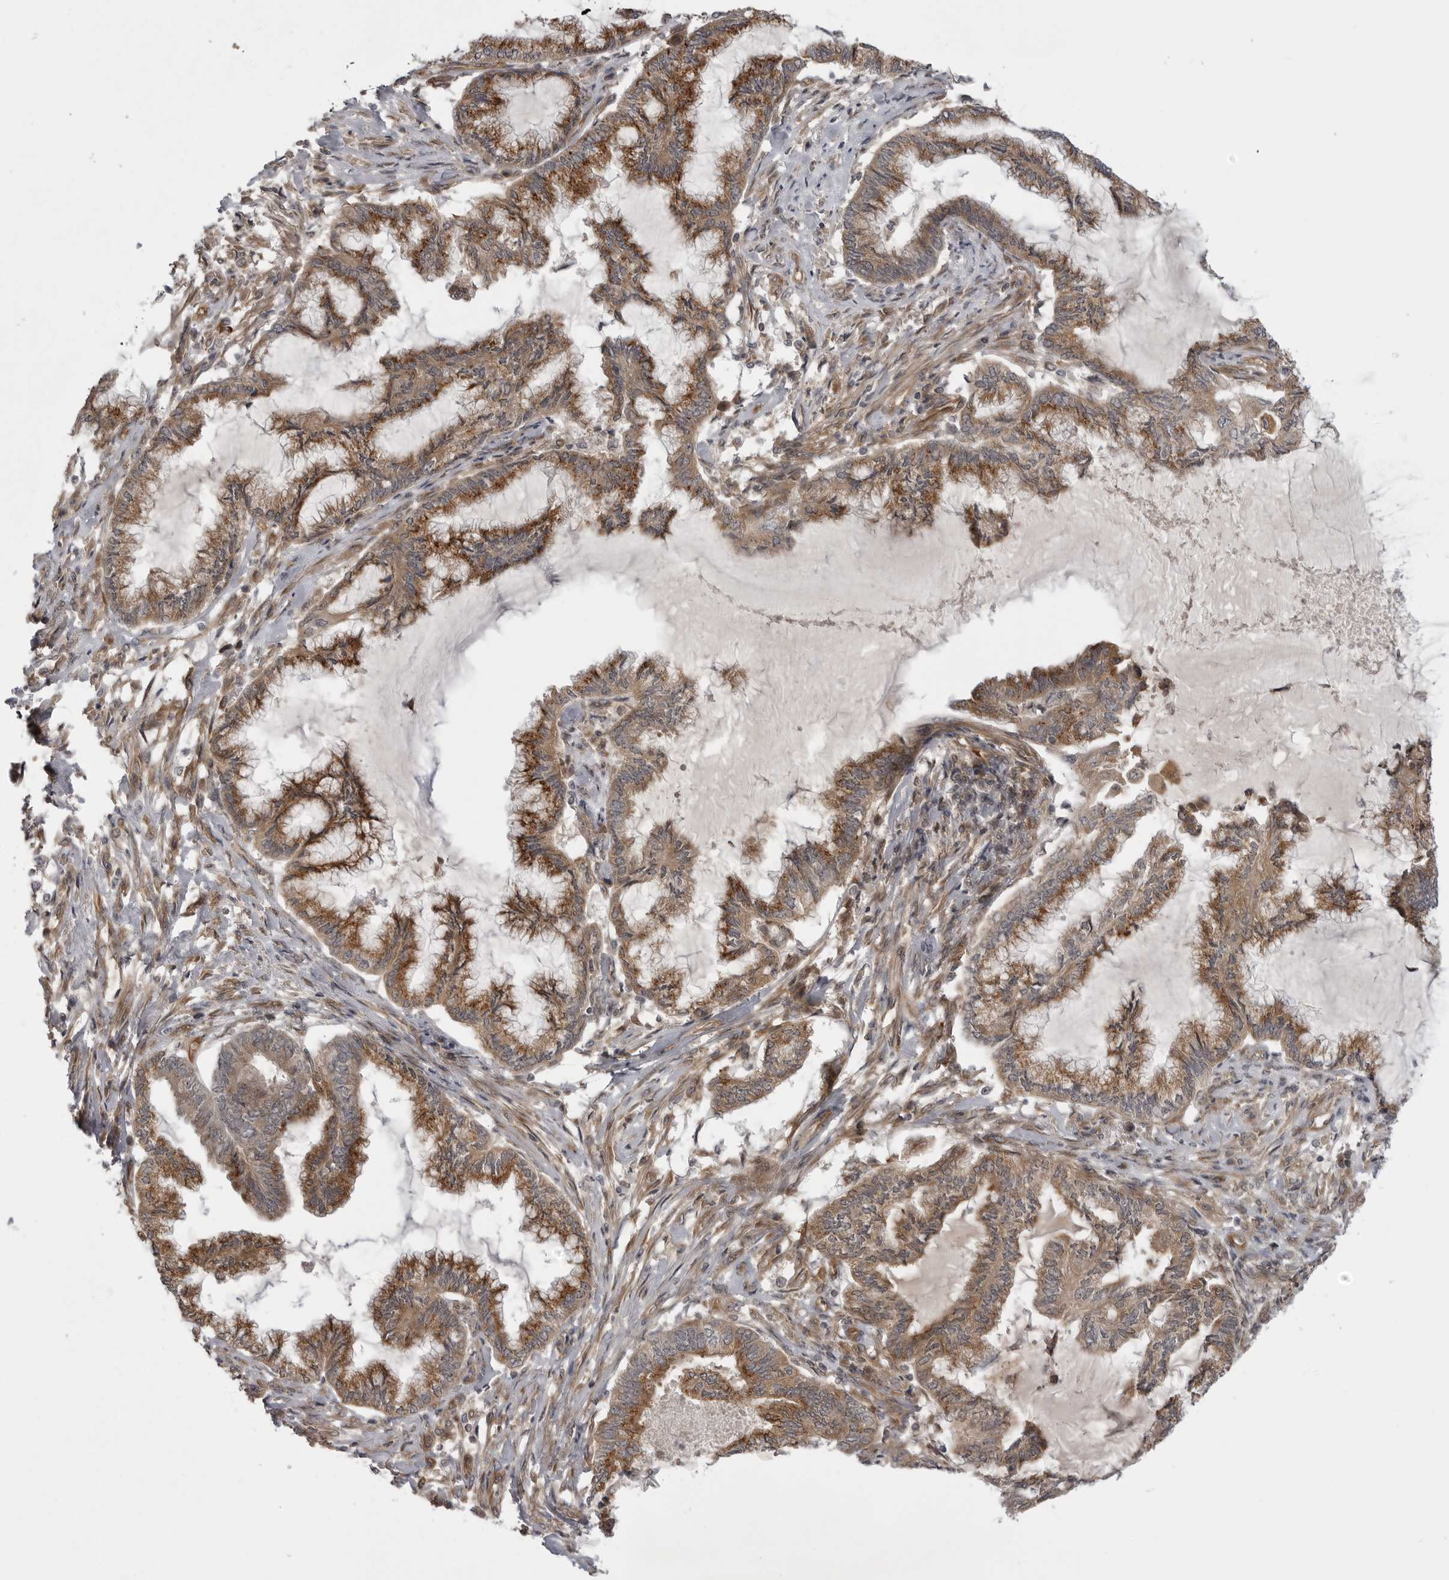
{"staining": {"intensity": "moderate", "quantity": ">75%", "location": "cytoplasmic/membranous"}, "tissue": "endometrial cancer", "cell_type": "Tumor cells", "image_type": "cancer", "snomed": [{"axis": "morphology", "description": "Adenocarcinoma, NOS"}, {"axis": "topography", "description": "Endometrium"}], "caption": "Endometrial adenocarcinoma stained for a protein (brown) shows moderate cytoplasmic/membranous positive positivity in about >75% of tumor cells.", "gene": "LRRC45", "patient": {"sex": "female", "age": 86}}